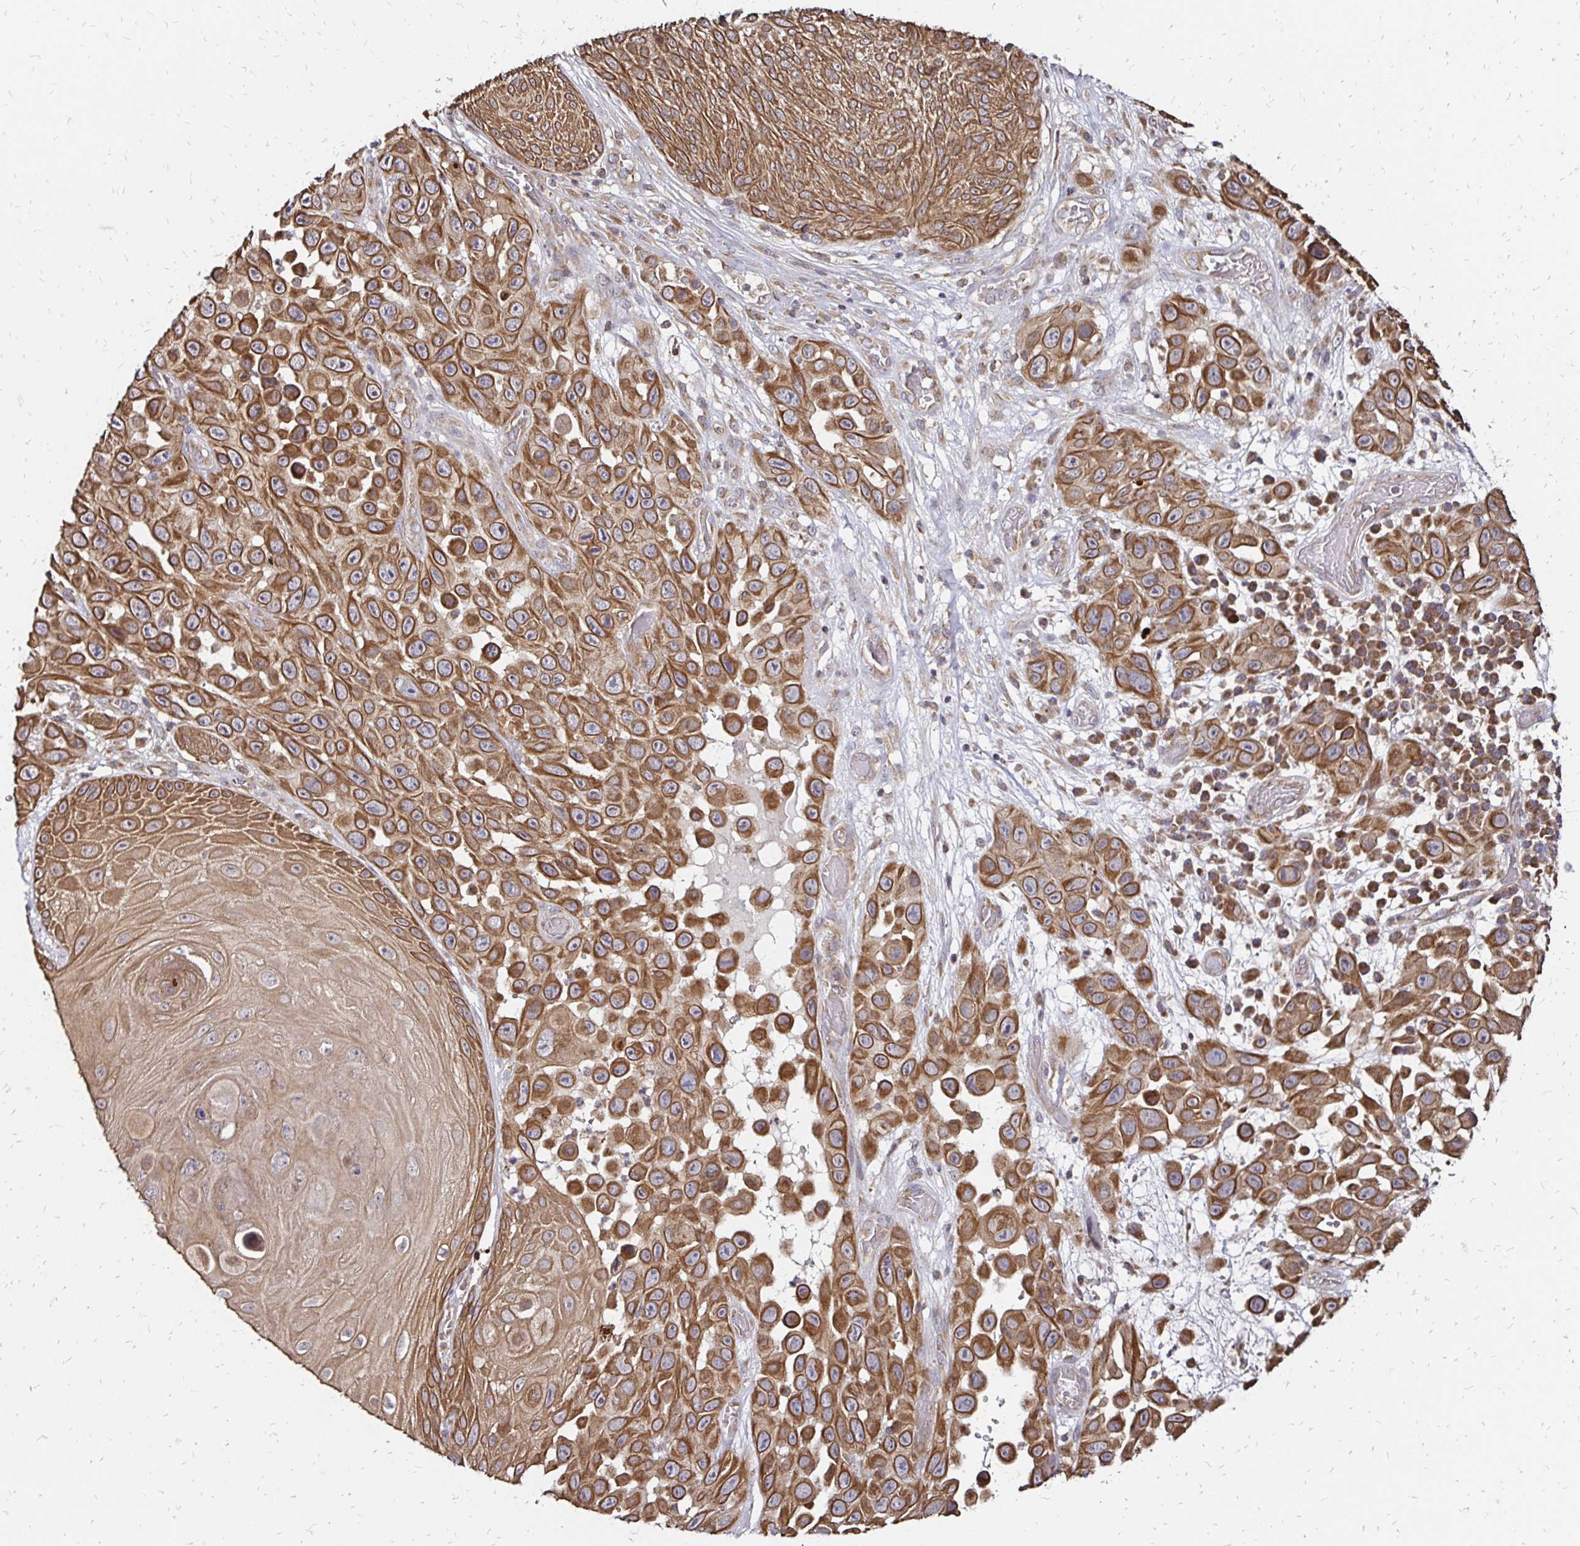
{"staining": {"intensity": "moderate", "quantity": ">75%", "location": "cytoplasmic/membranous"}, "tissue": "skin cancer", "cell_type": "Tumor cells", "image_type": "cancer", "snomed": [{"axis": "morphology", "description": "Squamous cell carcinoma, NOS"}, {"axis": "topography", "description": "Skin"}], "caption": "Approximately >75% of tumor cells in human skin cancer (squamous cell carcinoma) exhibit moderate cytoplasmic/membranous protein expression as visualized by brown immunohistochemical staining.", "gene": "ZW10", "patient": {"sex": "male", "age": 81}}